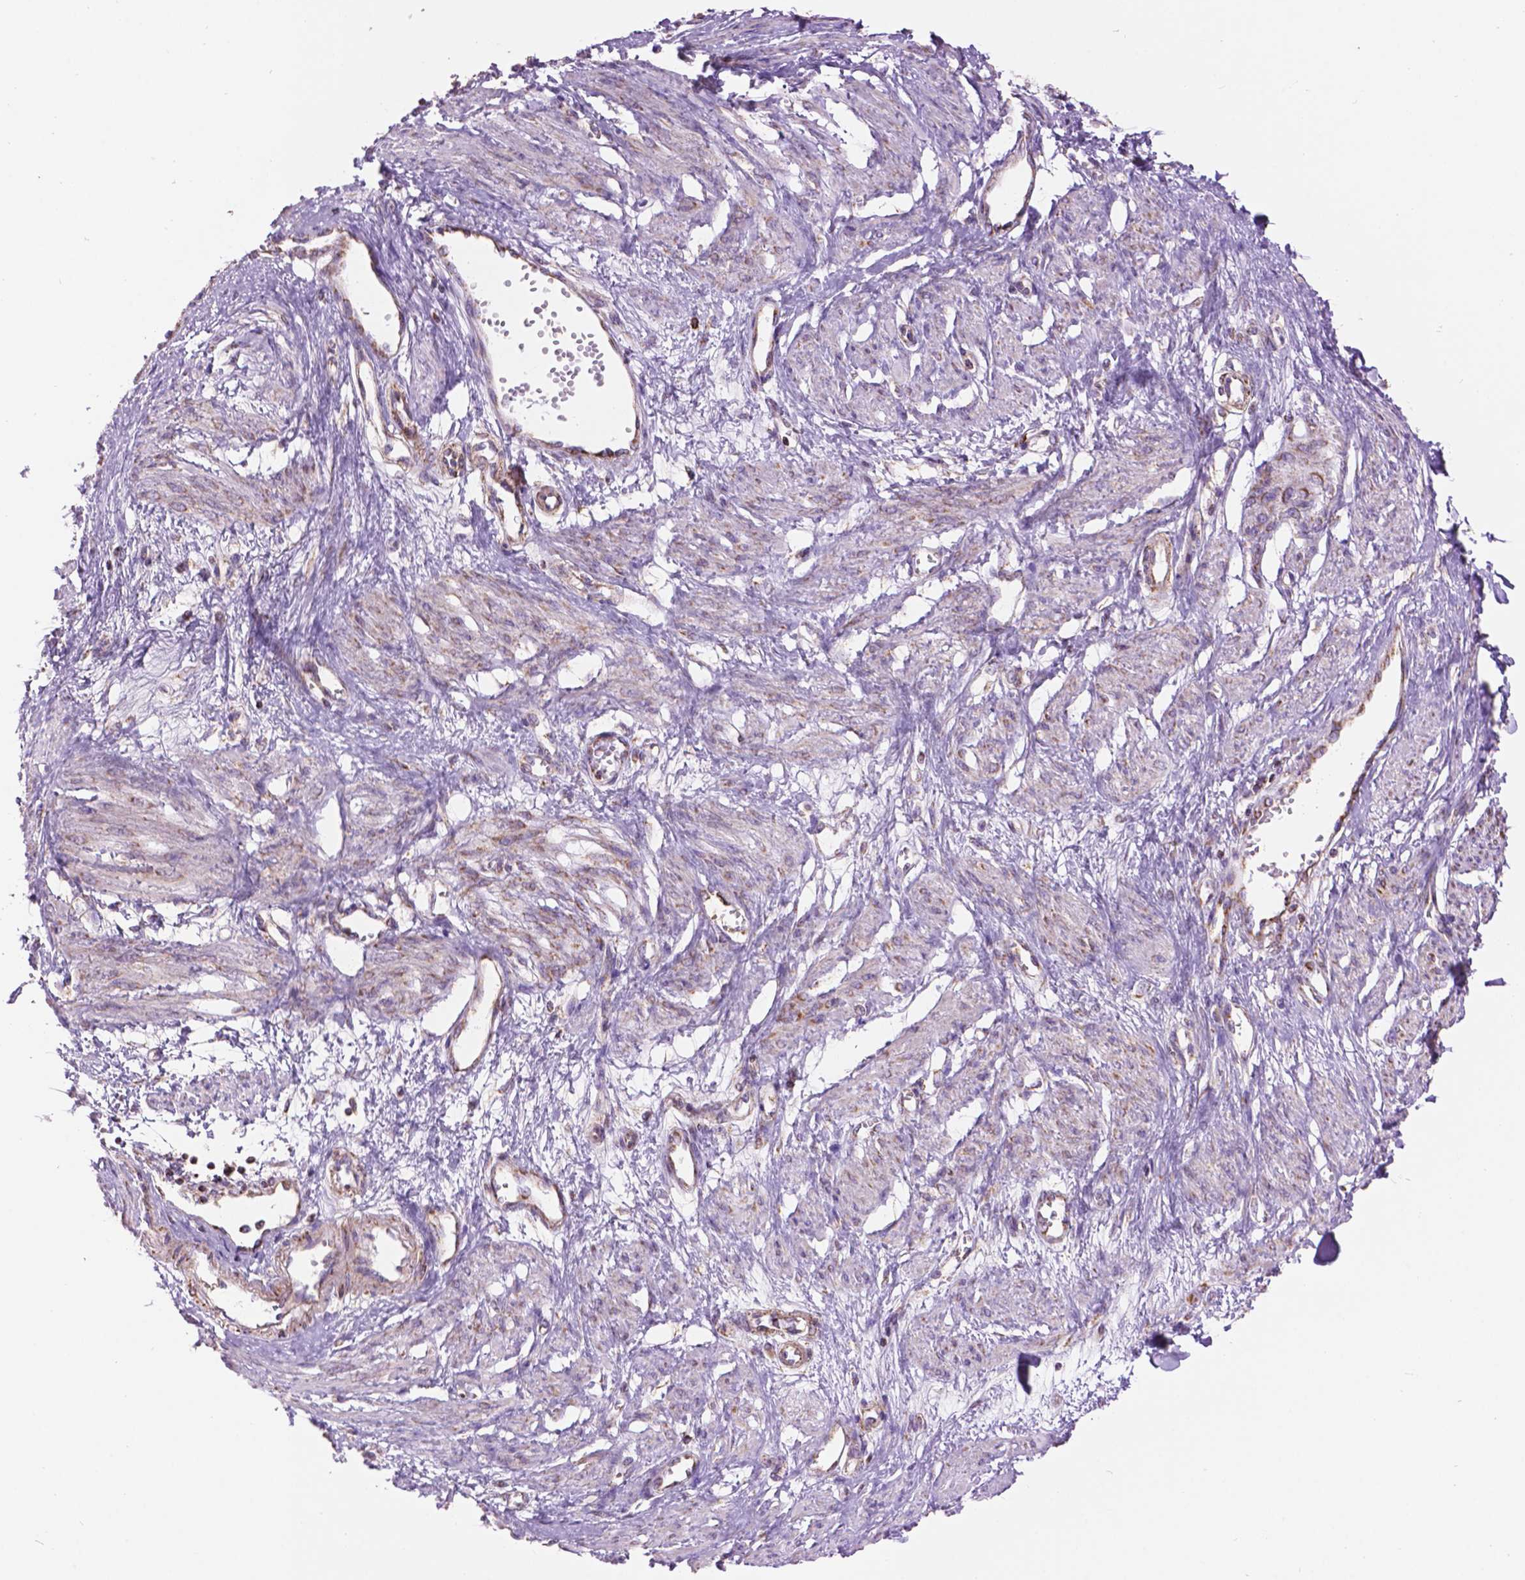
{"staining": {"intensity": "negative", "quantity": "none", "location": "none"}, "tissue": "smooth muscle", "cell_type": "Smooth muscle cells", "image_type": "normal", "snomed": [{"axis": "morphology", "description": "Normal tissue, NOS"}, {"axis": "topography", "description": "Smooth muscle"}, {"axis": "topography", "description": "Uterus"}], "caption": "Immunohistochemical staining of unremarkable human smooth muscle shows no significant expression in smooth muscle cells.", "gene": "PYCR3", "patient": {"sex": "female", "age": 39}}